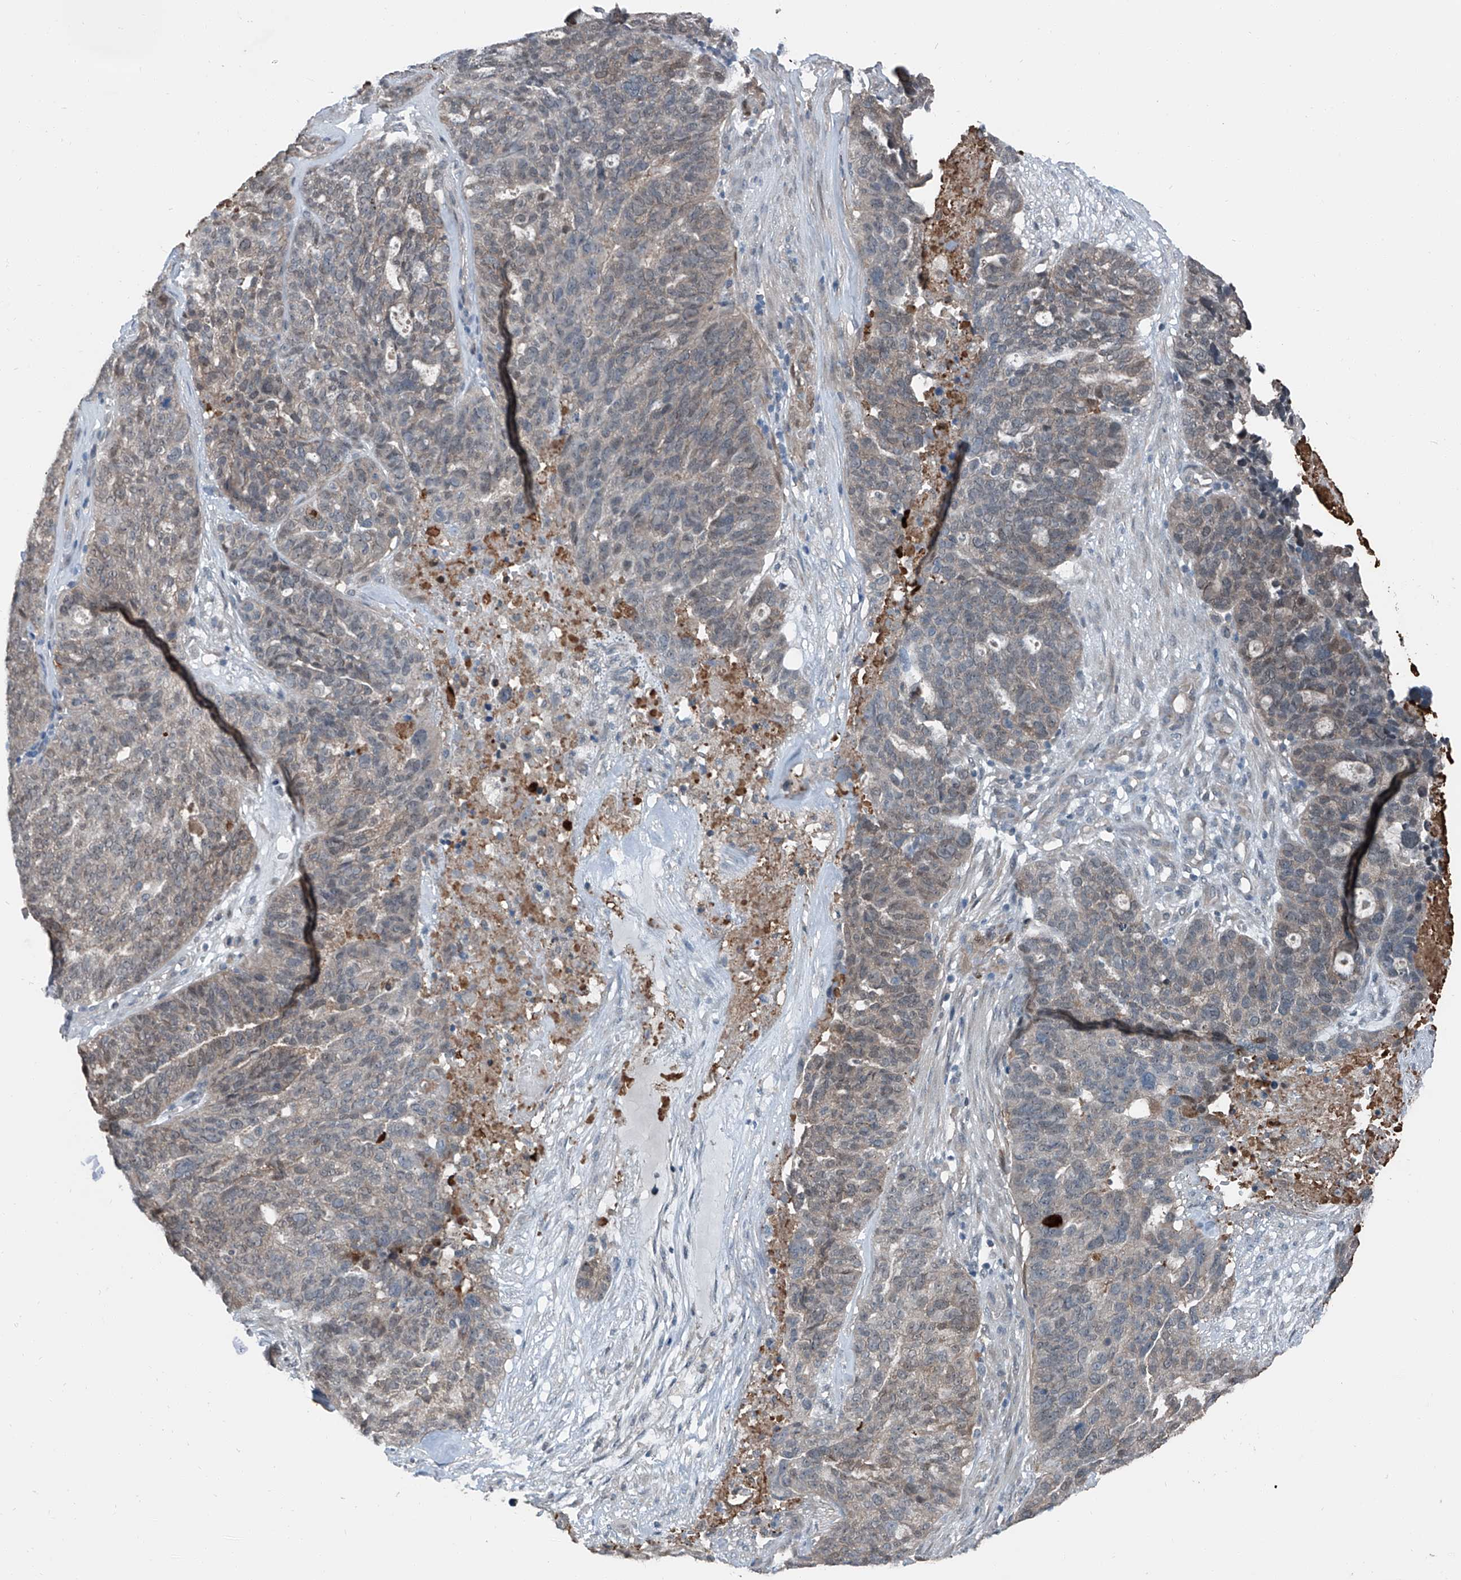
{"staining": {"intensity": "weak", "quantity": "<25%", "location": "cytoplasmic/membranous,nuclear"}, "tissue": "ovarian cancer", "cell_type": "Tumor cells", "image_type": "cancer", "snomed": [{"axis": "morphology", "description": "Cystadenocarcinoma, serous, NOS"}, {"axis": "topography", "description": "Ovary"}], "caption": "Tumor cells are negative for protein expression in human ovarian cancer.", "gene": "HSPA6", "patient": {"sex": "female", "age": 59}}